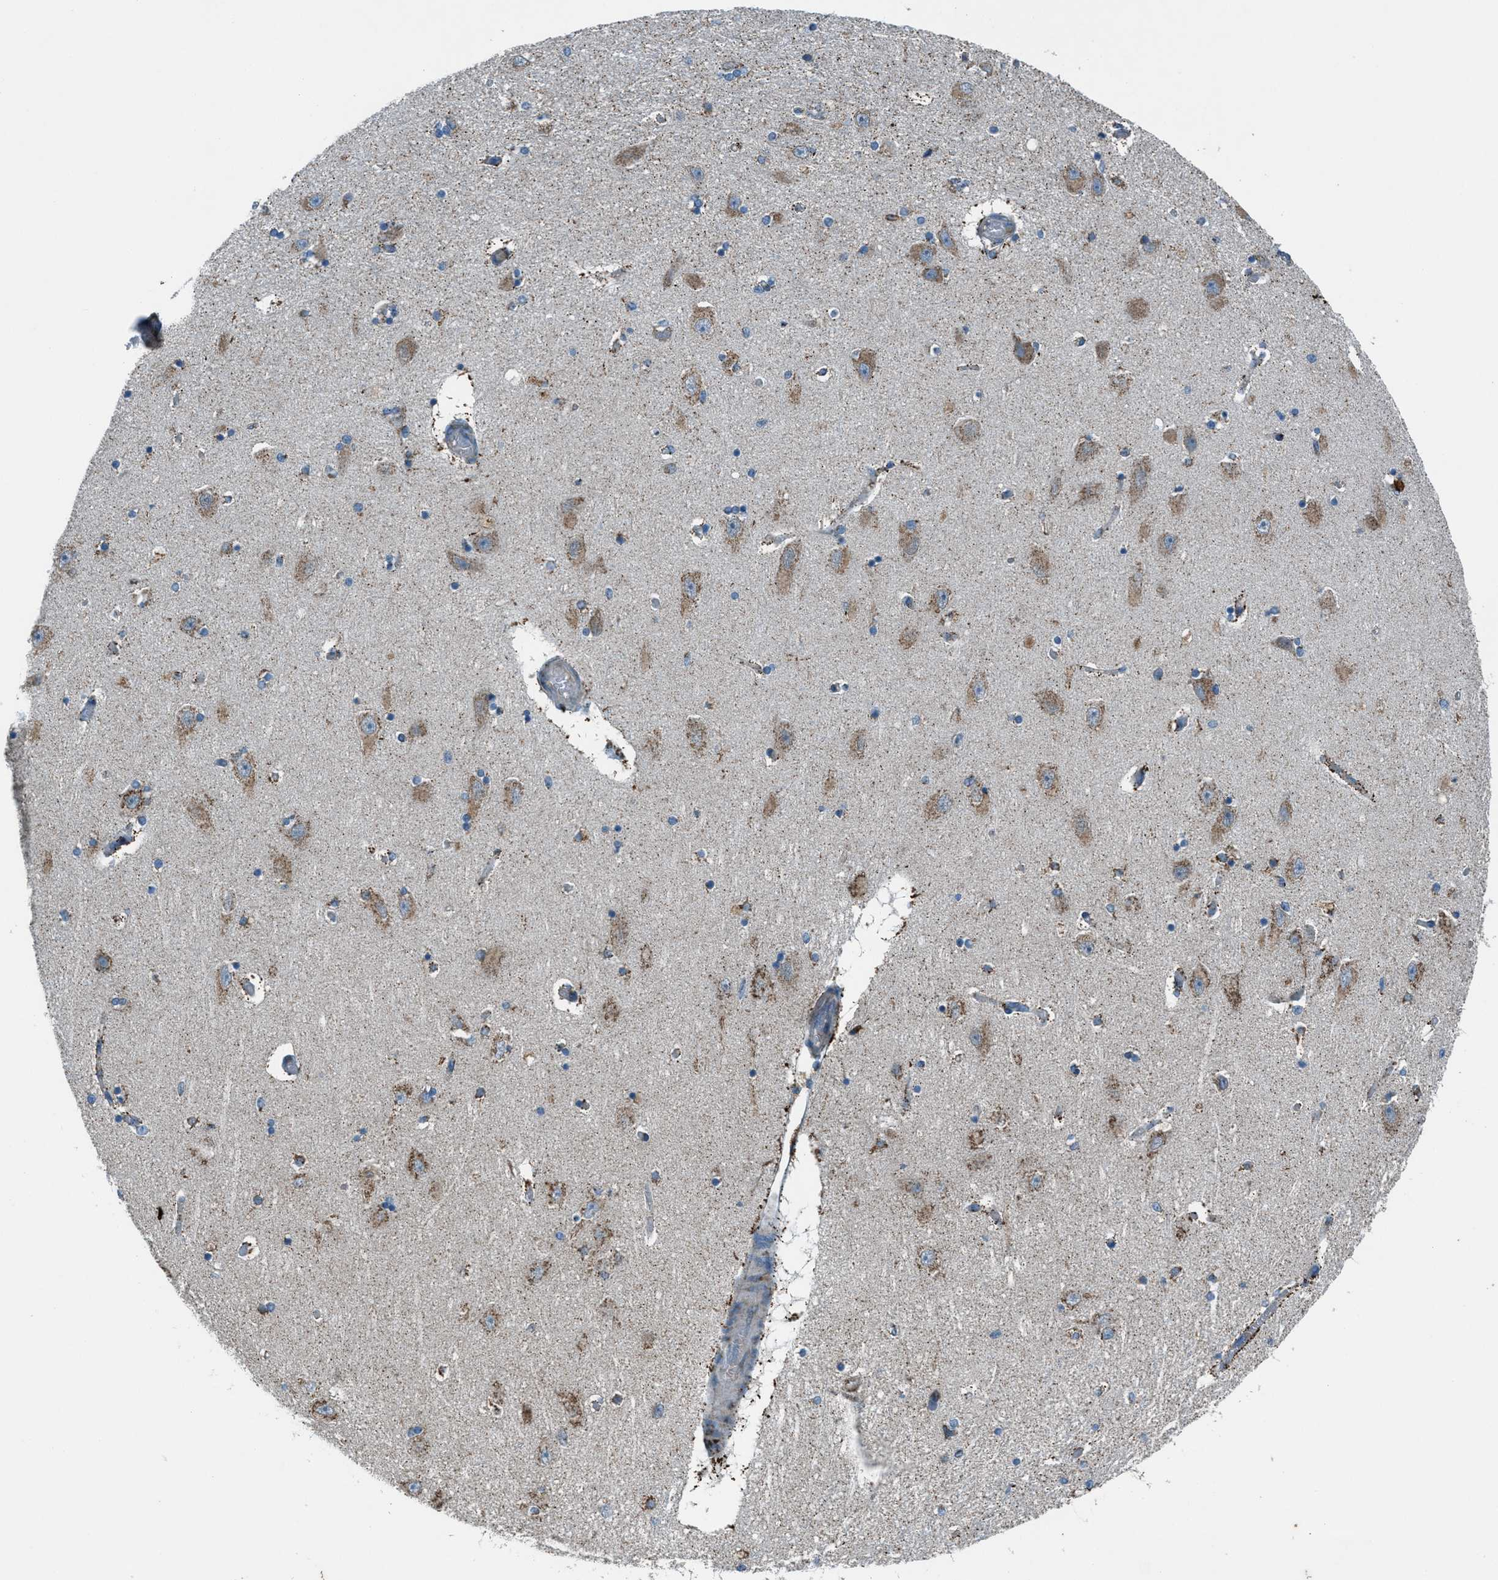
{"staining": {"intensity": "weak", "quantity": "<25%", "location": "cytoplasmic/membranous"}, "tissue": "hippocampus", "cell_type": "Glial cells", "image_type": "normal", "snomed": [{"axis": "morphology", "description": "Normal tissue, NOS"}, {"axis": "topography", "description": "Hippocampus"}], "caption": "An immunohistochemistry histopathology image of normal hippocampus is shown. There is no staining in glial cells of hippocampus. (Stains: DAB (3,3'-diaminobenzidine) IHC with hematoxylin counter stain, Microscopy: brightfield microscopy at high magnification).", "gene": "BCKDK", "patient": {"sex": "female", "age": 54}}